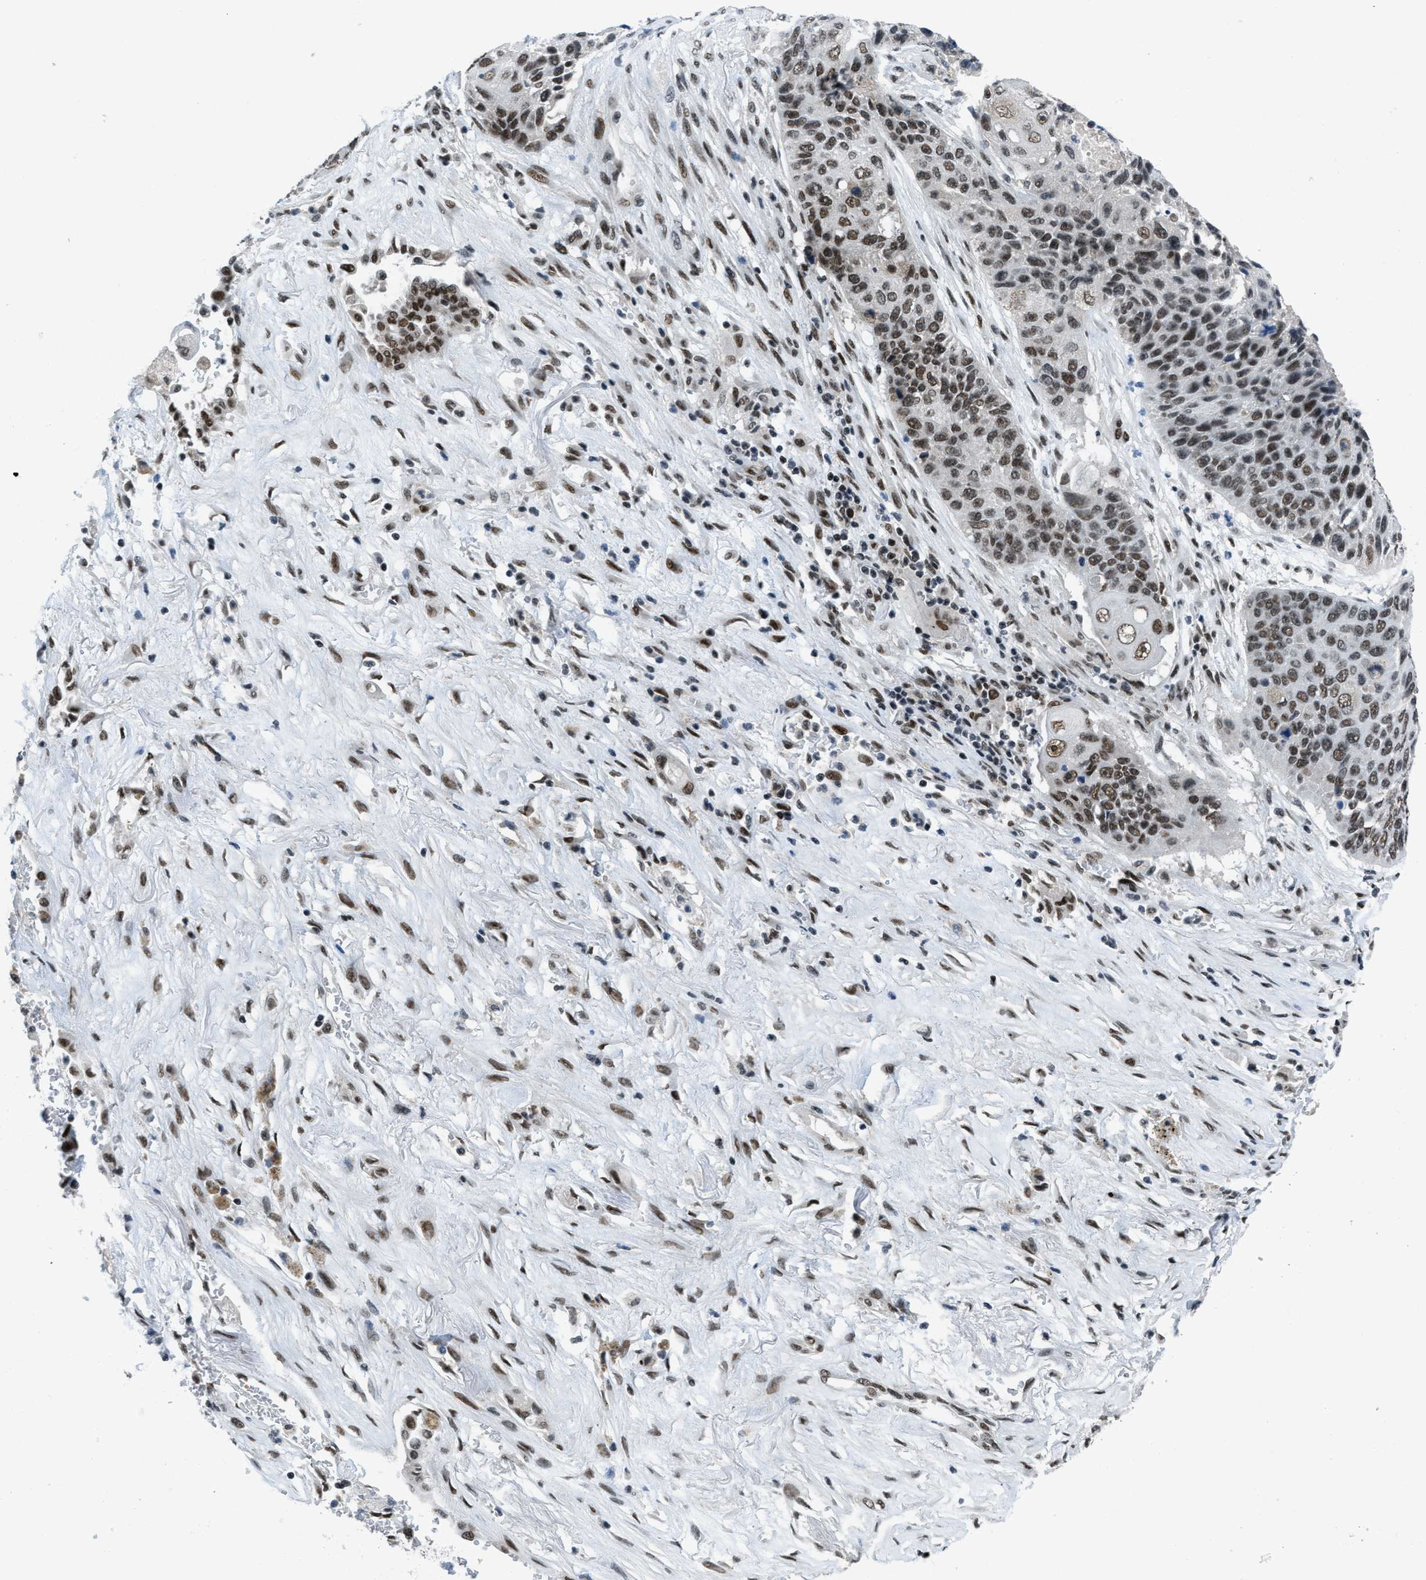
{"staining": {"intensity": "moderate", "quantity": ">75%", "location": "nuclear"}, "tissue": "lung cancer", "cell_type": "Tumor cells", "image_type": "cancer", "snomed": [{"axis": "morphology", "description": "Squamous cell carcinoma, NOS"}, {"axis": "topography", "description": "Lung"}], "caption": "About >75% of tumor cells in human lung cancer (squamous cell carcinoma) show moderate nuclear protein staining as visualized by brown immunohistochemical staining.", "gene": "GATAD2B", "patient": {"sex": "male", "age": 61}}